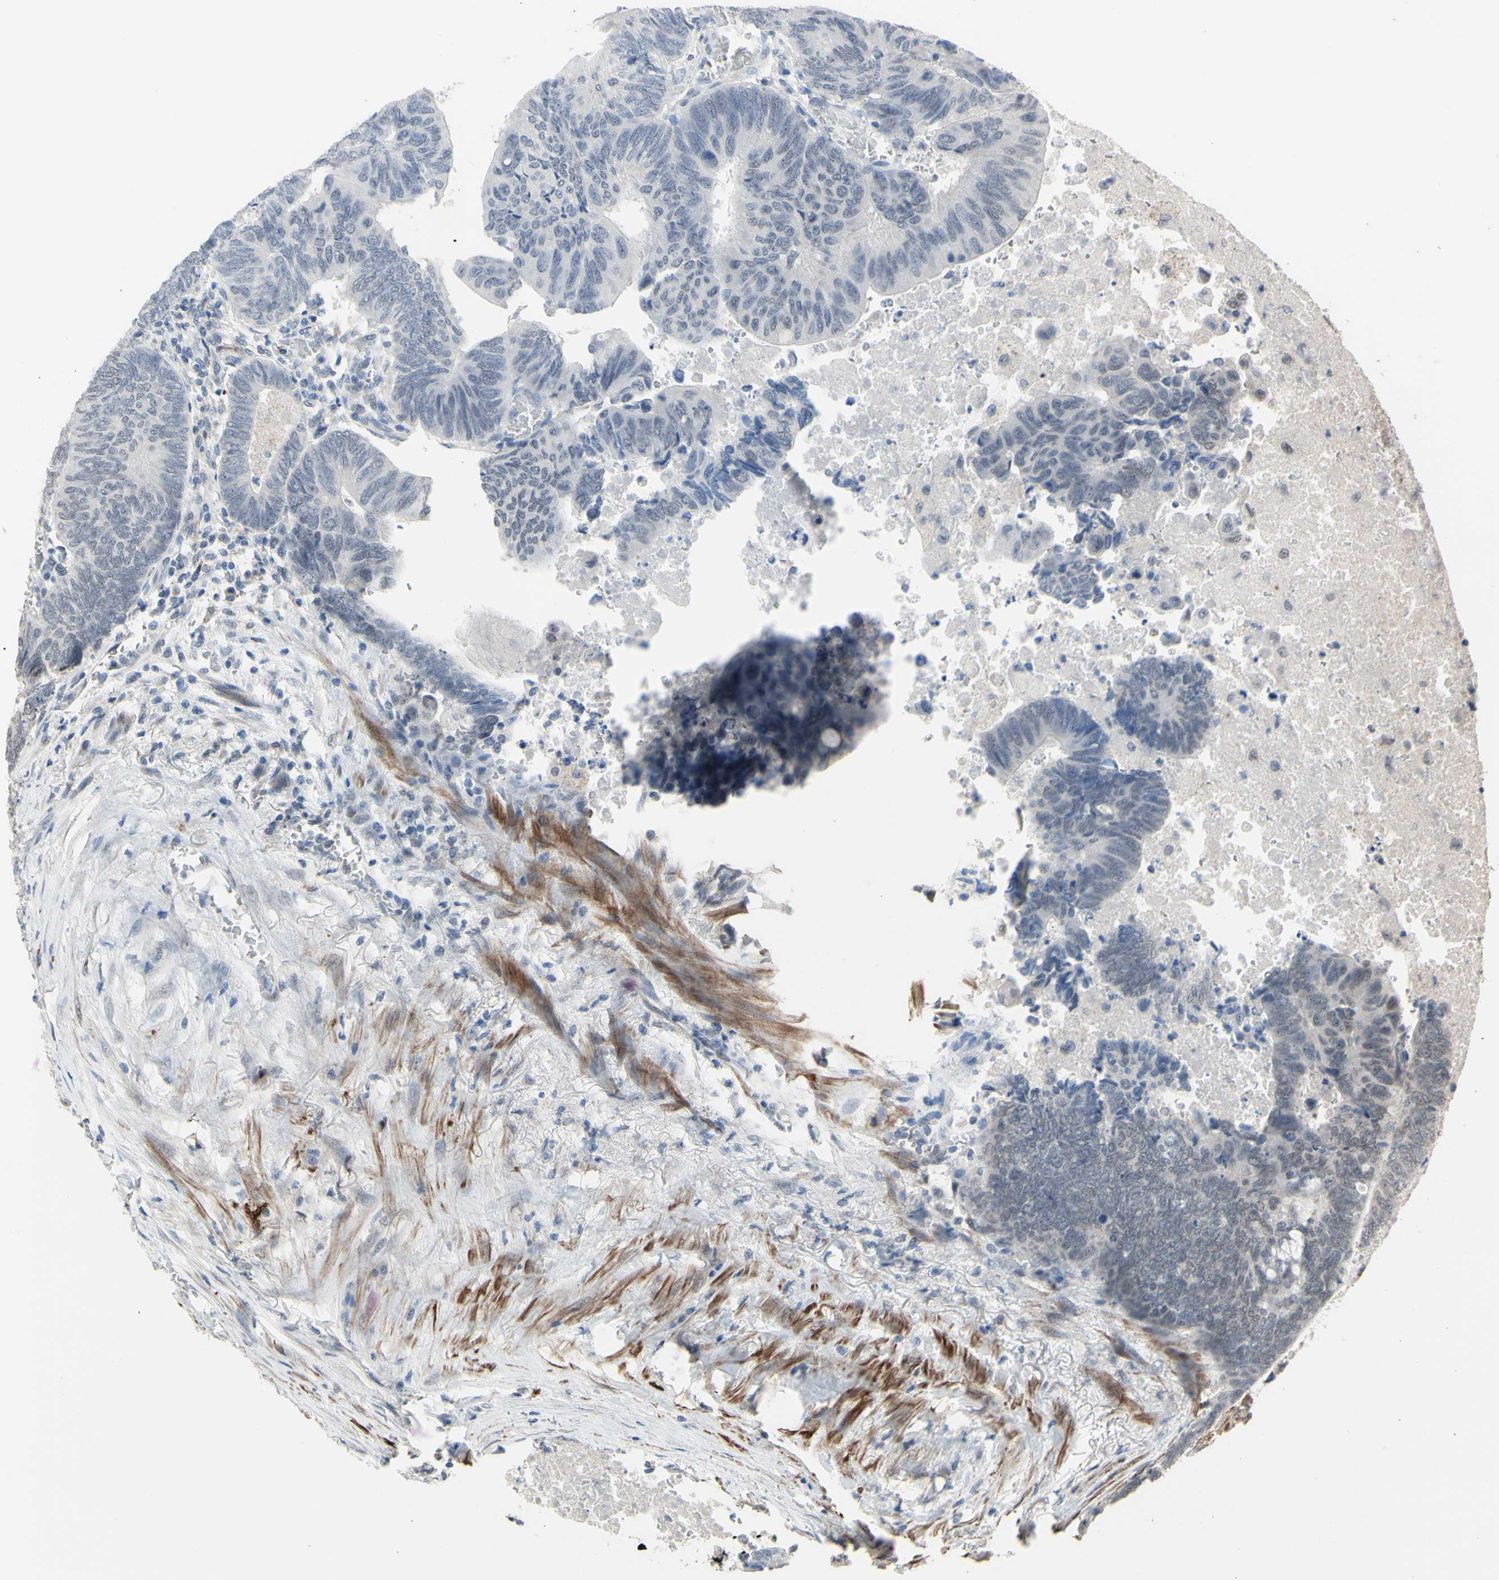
{"staining": {"intensity": "negative", "quantity": "none", "location": "none"}, "tissue": "colorectal cancer", "cell_type": "Tumor cells", "image_type": "cancer", "snomed": [{"axis": "morphology", "description": "Normal tissue, NOS"}, {"axis": "morphology", "description": "Adenocarcinoma, NOS"}, {"axis": "topography", "description": "Rectum"}, {"axis": "topography", "description": "Peripheral nerve tissue"}], "caption": "Immunohistochemistry (IHC) histopathology image of colorectal cancer (adenocarcinoma) stained for a protein (brown), which displays no expression in tumor cells.", "gene": "ZNF174", "patient": {"sex": "male", "age": 92}}